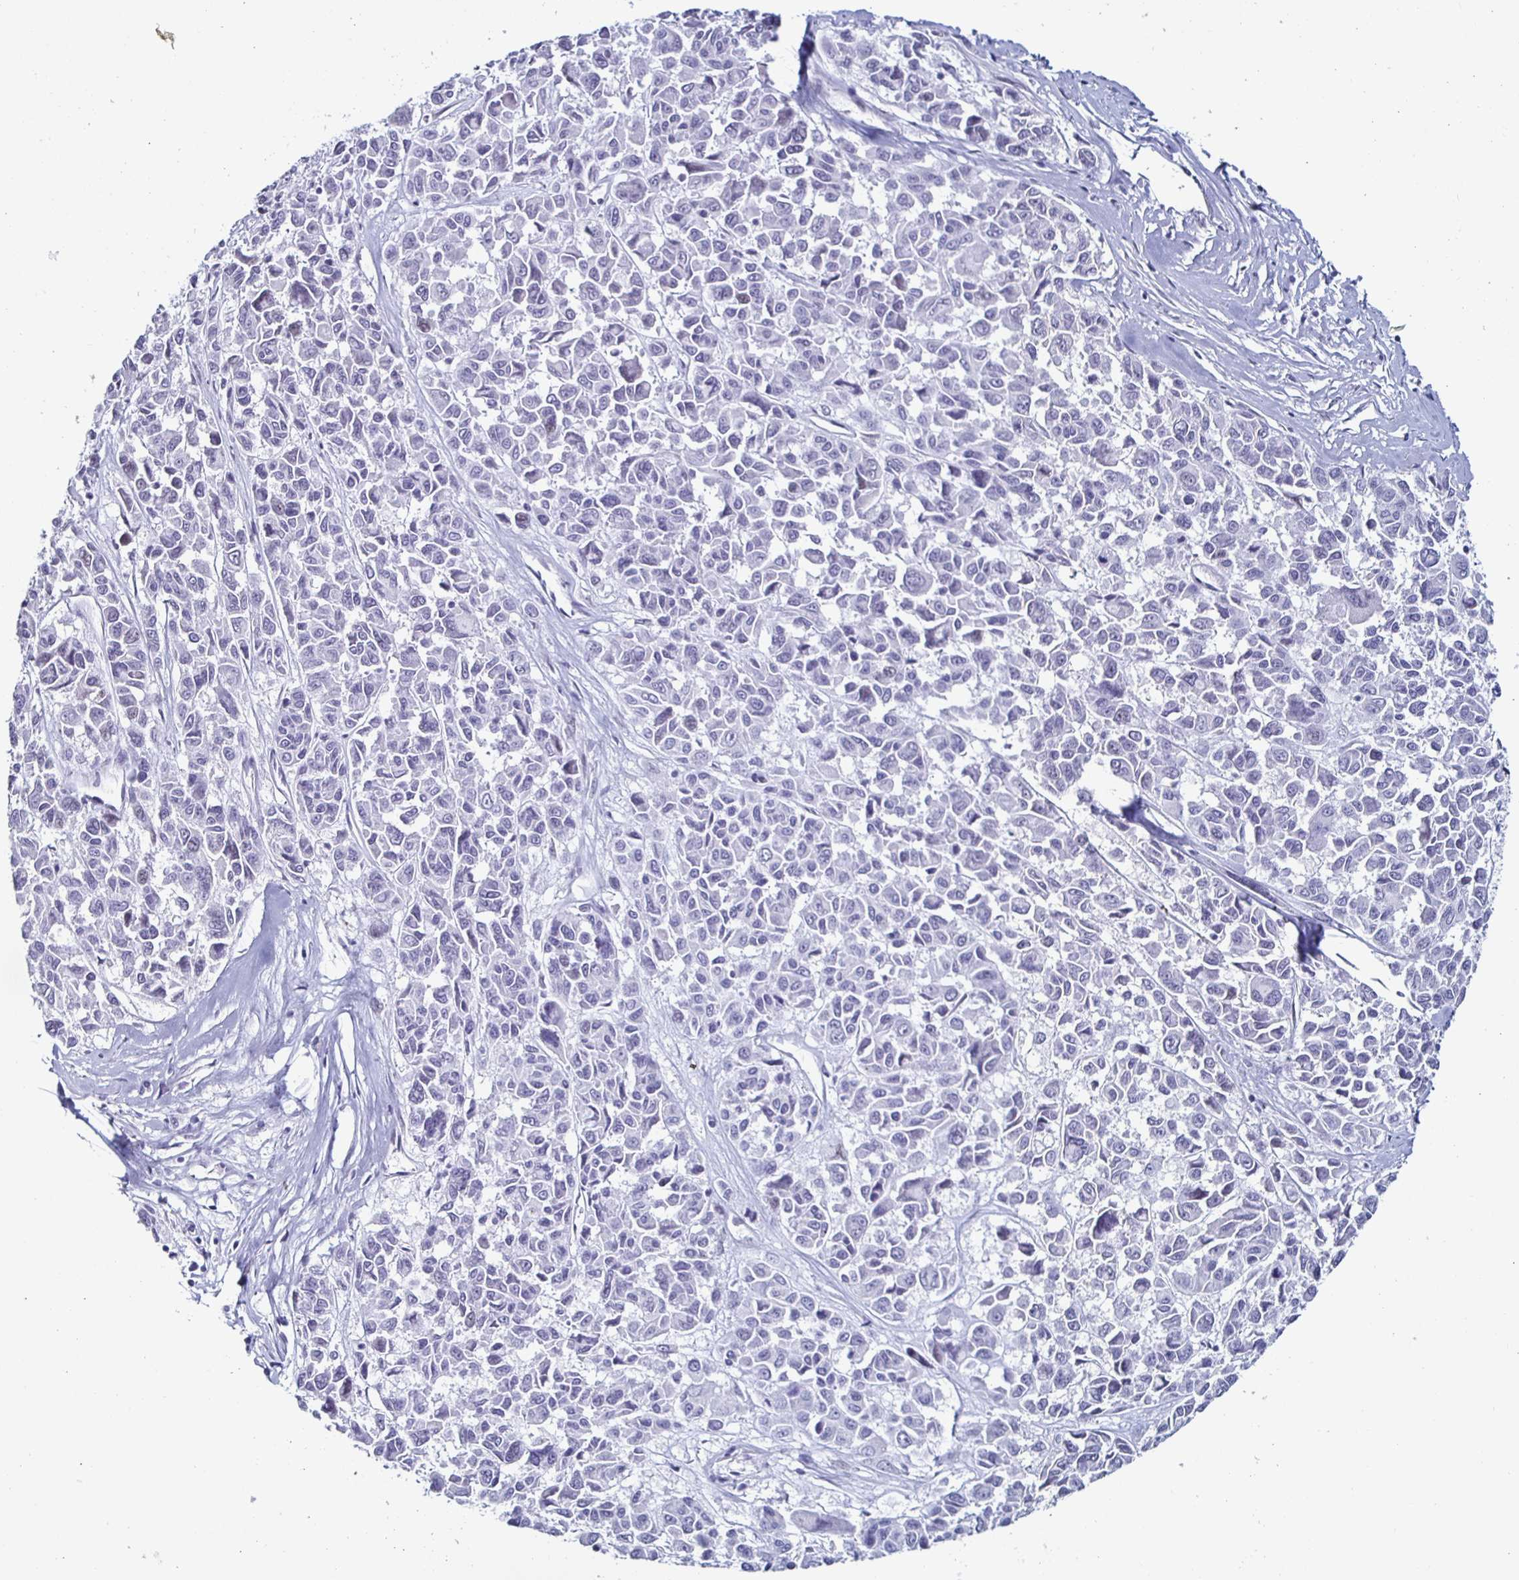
{"staining": {"intensity": "negative", "quantity": "none", "location": "none"}, "tissue": "melanoma", "cell_type": "Tumor cells", "image_type": "cancer", "snomed": [{"axis": "morphology", "description": "Malignant melanoma, NOS"}, {"axis": "topography", "description": "Skin"}], "caption": "Melanoma was stained to show a protein in brown. There is no significant staining in tumor cells.", "gene": "KRT4", "patient": {"sex": "female", "age": 66}}